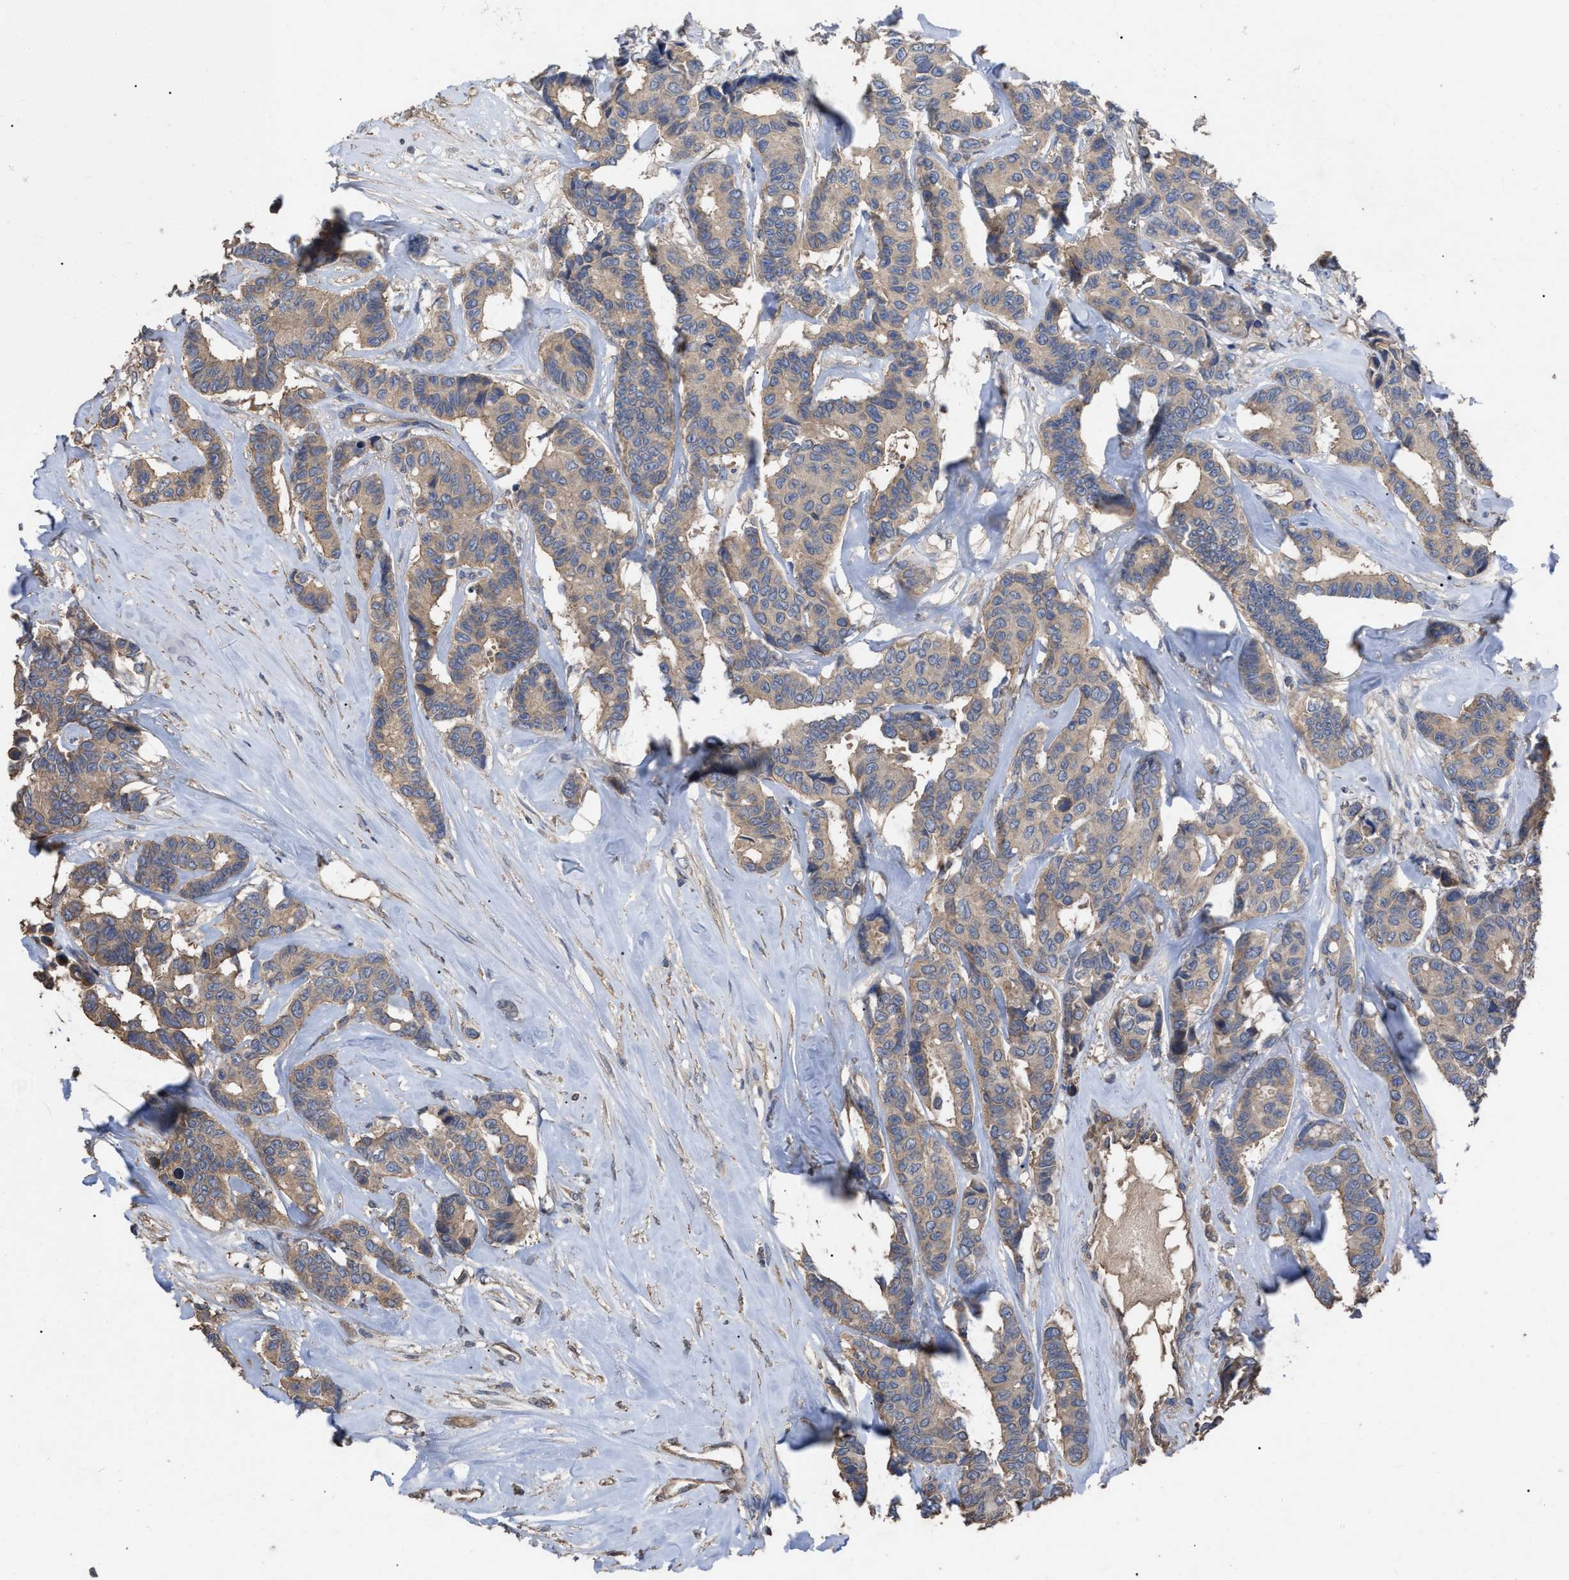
{"staining": {"intensity": "weak", "quantity": ">75%", "location": "cytoplasmic/membranous"}, "tissue": "breast cancer", "cell_type": "Tumor cells", "image_type": "cancer", "snomed": [{"axis": "morphology", "description": "Duct carcinoma"}, {"axis": "topography", "description": "Breast"}], "caption": "Immunohistochemistry (IHC) micrograph of neoplastic tissue: human breast cancer stained using immunohistochemistry displays low levels of weak protein expression localized specifically in the cytoplasmic/membranous of tumor cells, appearing as a cytoplasmic/membranous brown color.", "gene": "BTN2A1", "patient": {"sex": "female", "age": 87}}